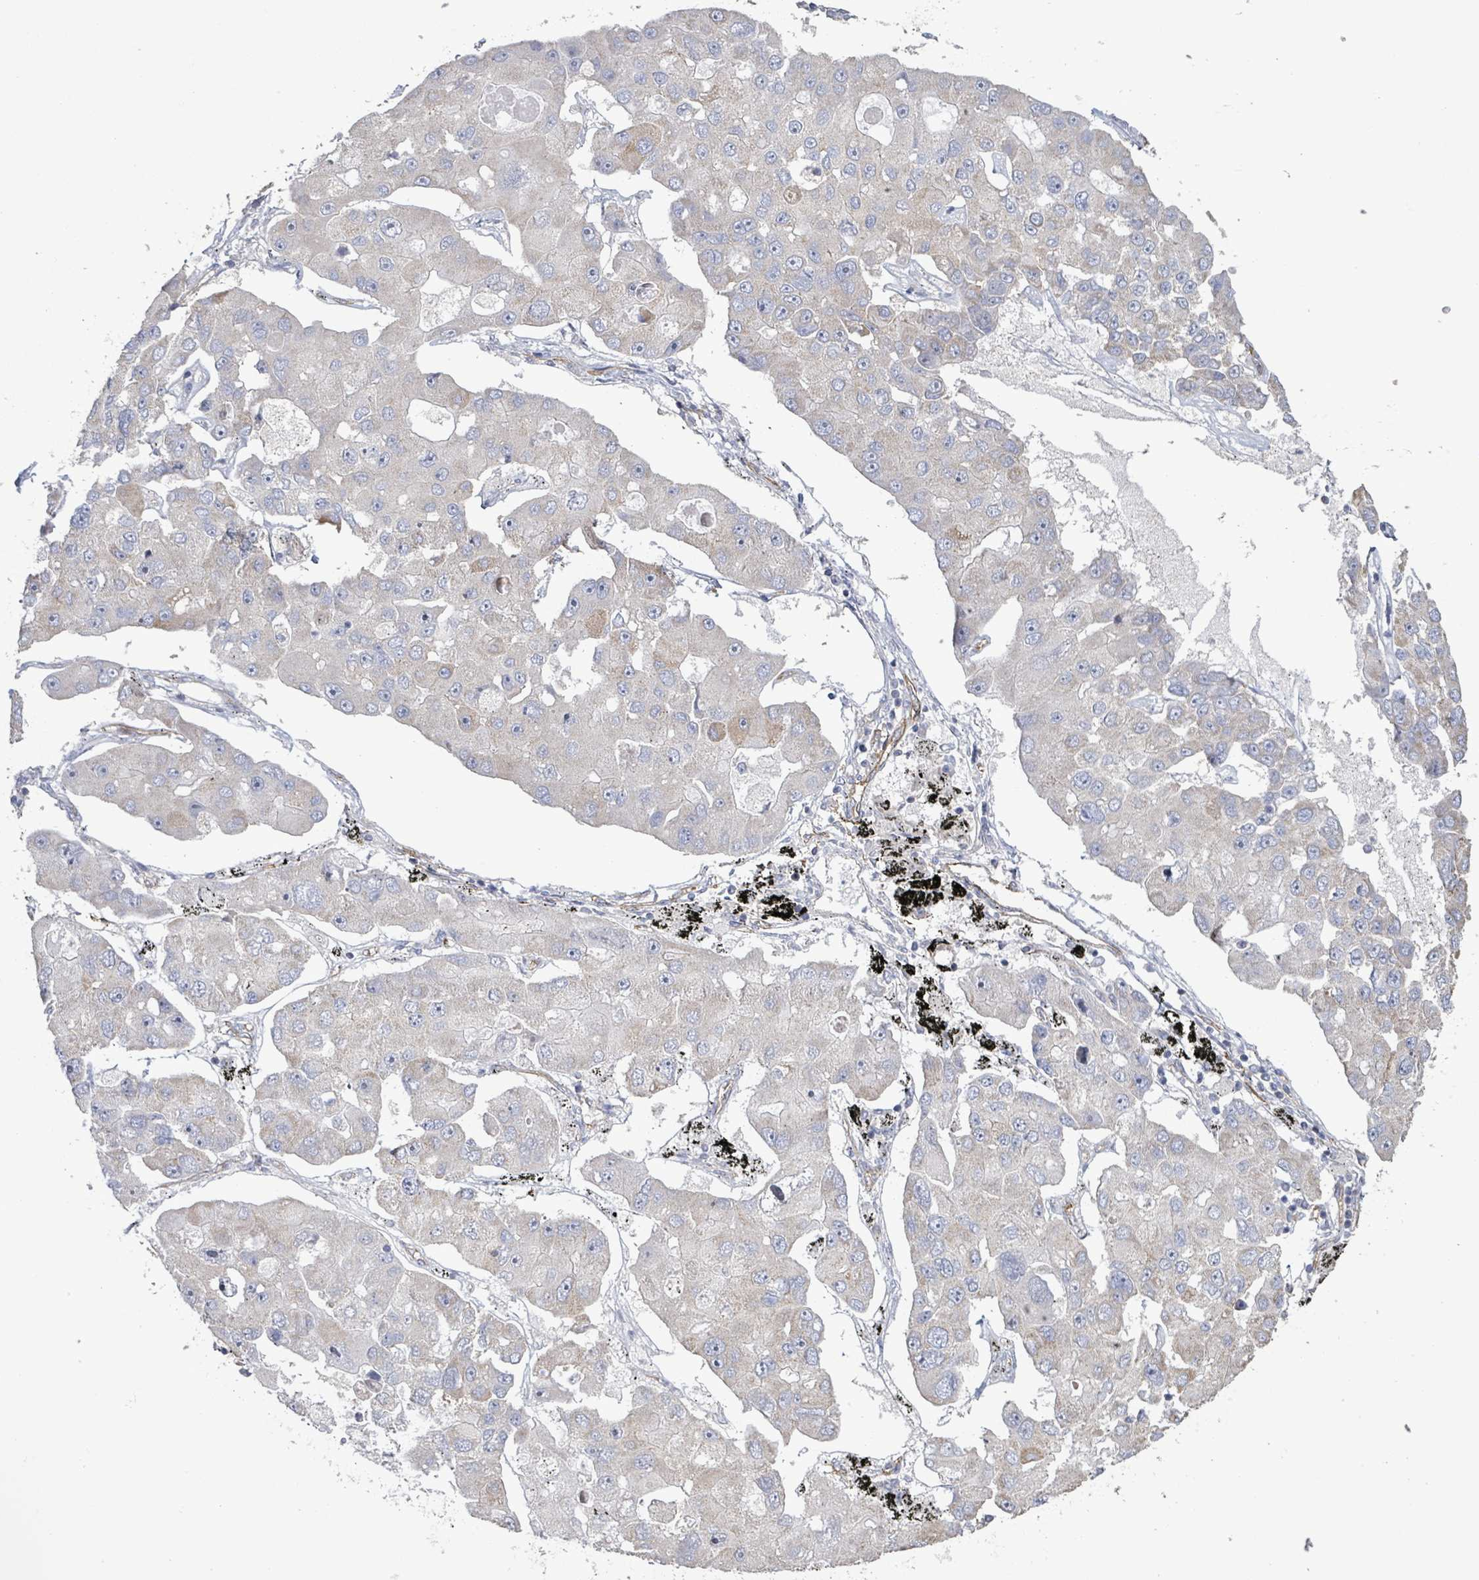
{"staining": {"intensity": "negative", "quantity": "none", "location": "none"}, "tissue": "lung cancer", "cell_type": "Tumor cells", "image_type": "cancer", "snomed": [{"axis": "morphology", "description": "Adenocarcinoma, NOS"}, {"axis": "topography", "description": "Lung"}], "caption": "An immunohistochemistry (IHC) photomicrograph of adenocarcinoma (lung) is shown. There is no staining in tumor cells of adenocarcinoma (lung).", "gene": "KANK3", "patient": {"sex": "female", "age": 54}}